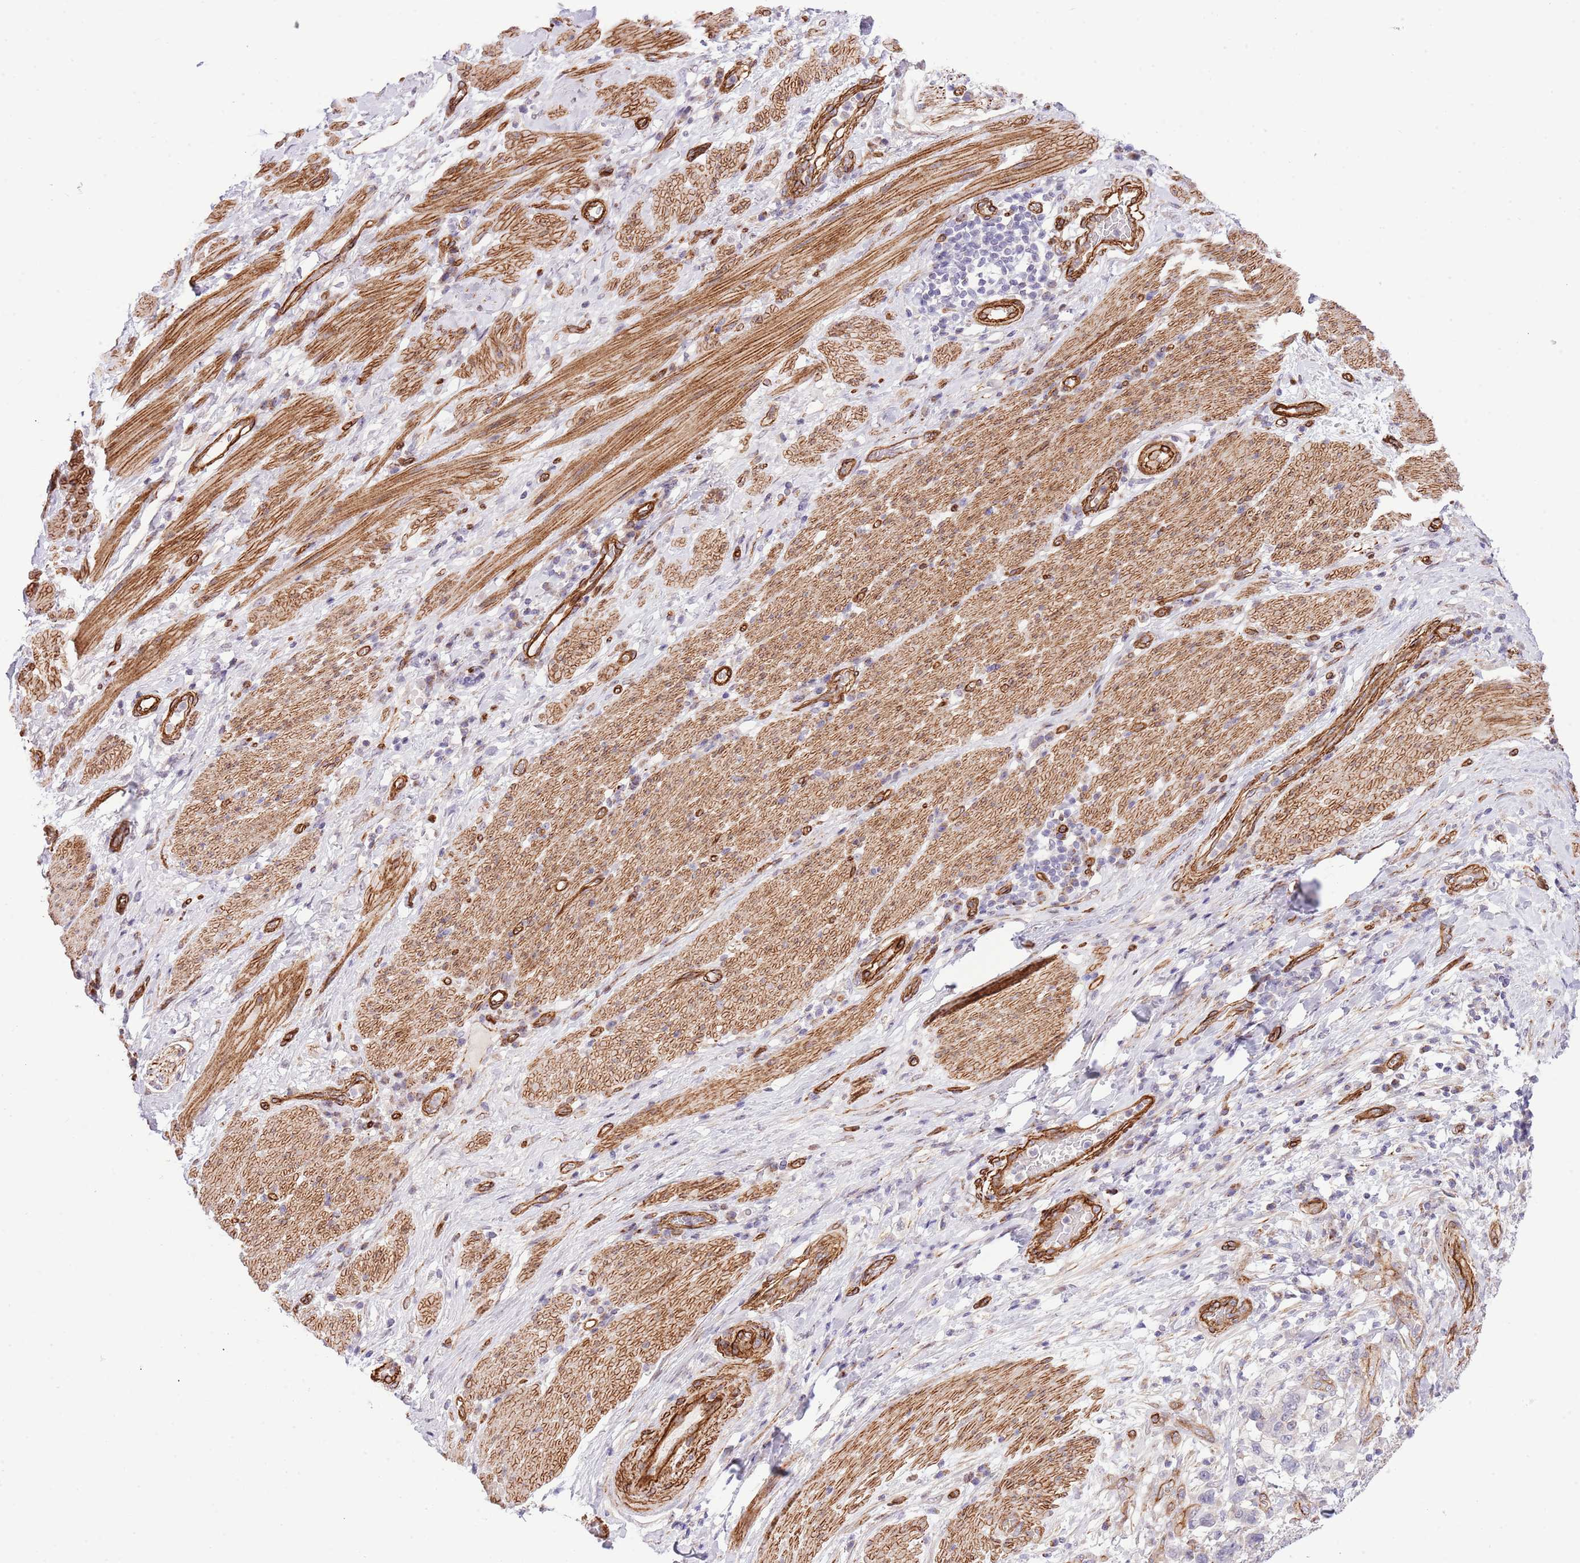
{"staining": {"intensity": "negative", "quantity": "none", "location": "none"}, "tissue": "stomach cancer", "cell_type": "Tumor cells", "image_type": "cancer", "snomed": [{"axis": "morphology", "description": "Normal tissue, NOS"}, {"axis": "morphology", "description": "Adenocarcinoma, NOS"}, {"axis": "topography", "description": "Stomach"}], "caption": "Human adenocarcinoma (stomach) stained for a protein using immunohistochemistry (IHC) exhibits no positivity in tumor cells.", "gene": "NEK3", "patient": {"sex": "female", "age": 64}}